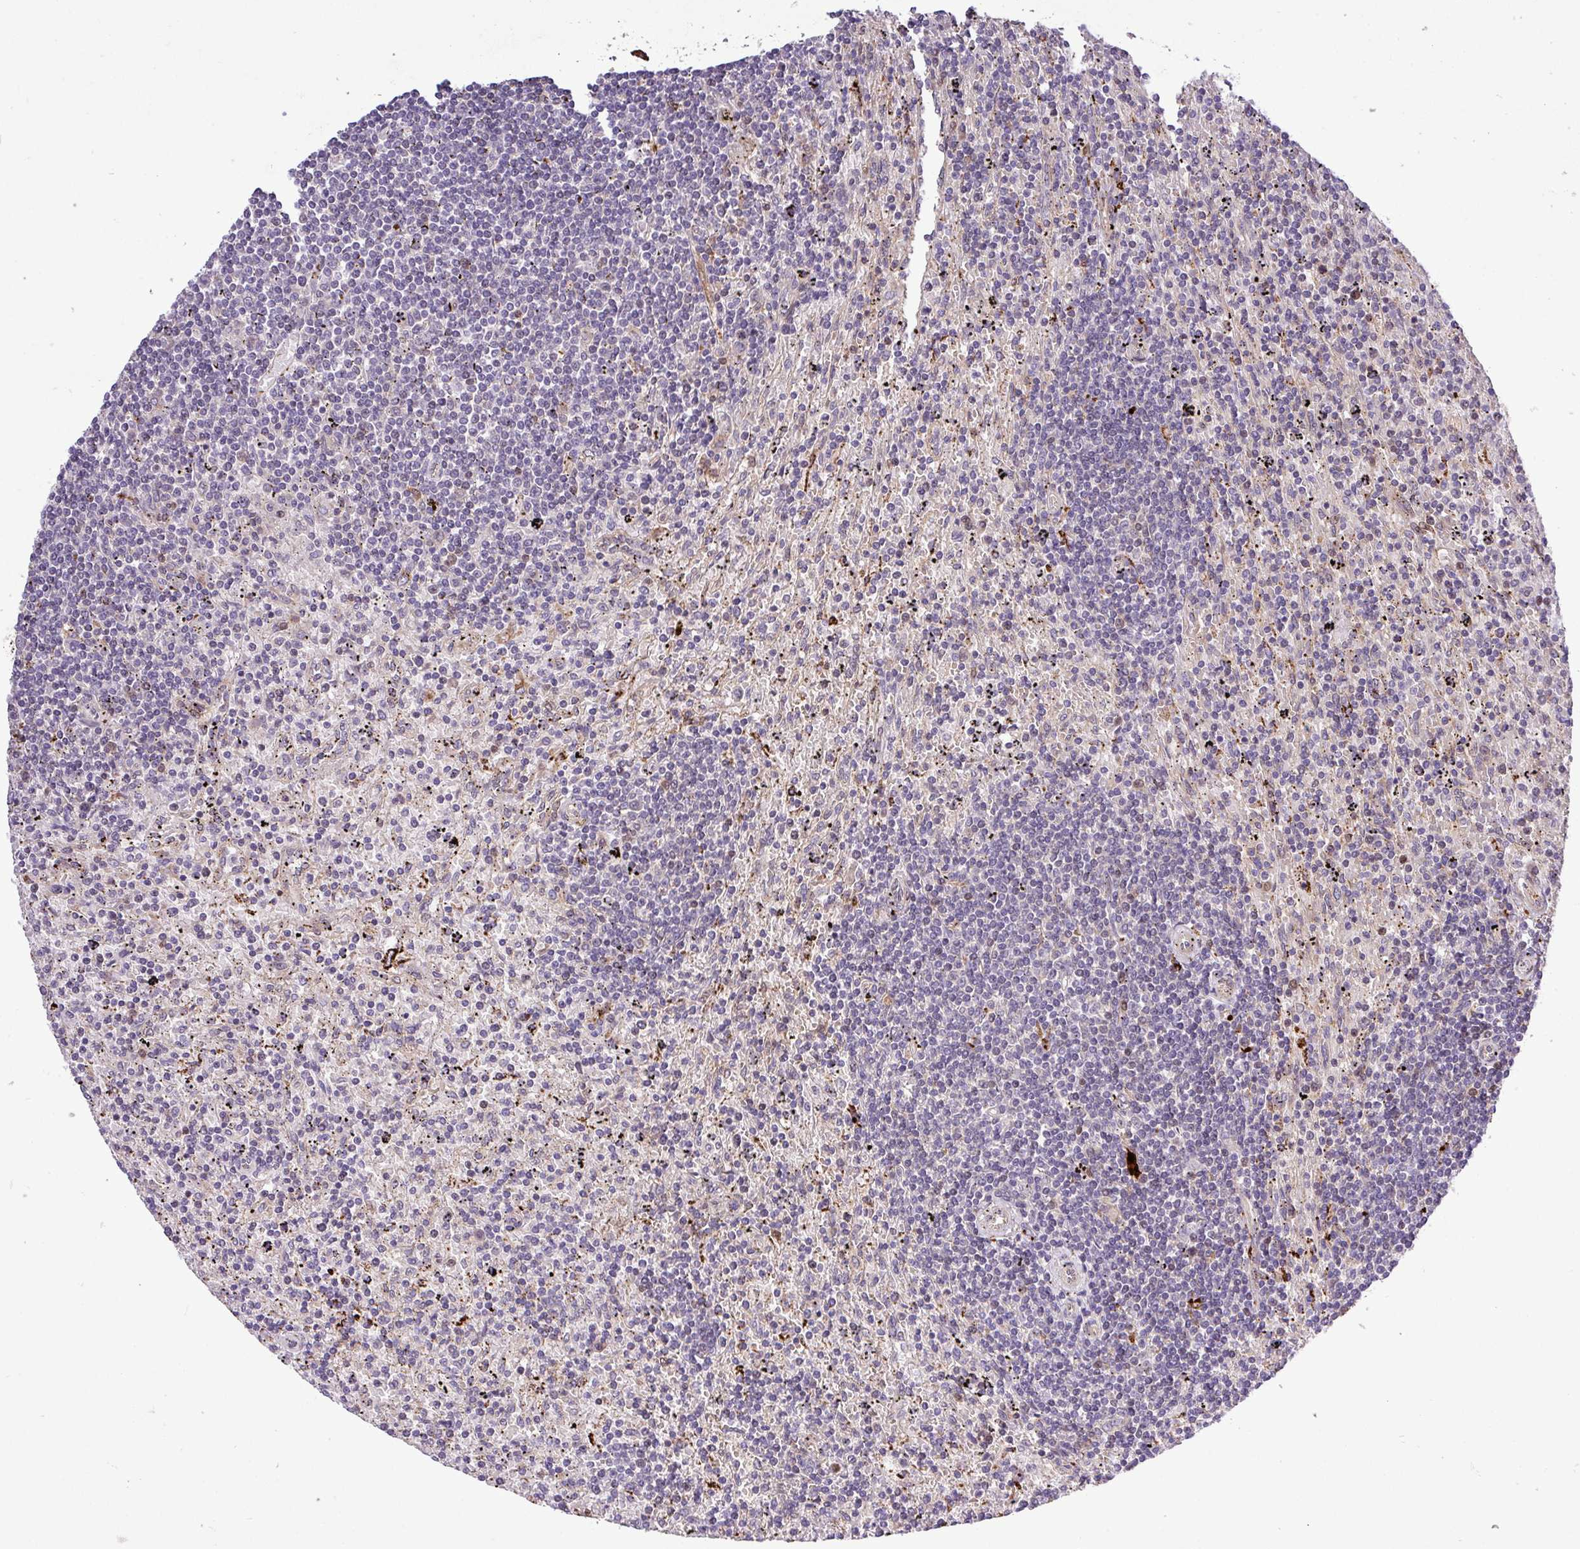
{"staining": {"intensity": "negative", "quantity": "none", "location": "none"}, "tissue": "lymphoma", "cell_type": "Tumor cells", "image_type": "cancer", "snomed": [{"axis": "morphology", "description": "Malignant lymphoma, non-Hodgkin's type, Low grade"}, {"axis": "topography", "description": "Spleen"}], "caption": "Malignant lymphoma, non-Hodgkin's type (low-grade) was stained to show a protein in brown. There is no significant positivity in tumor cells. Nuclei are stained in blue.", "gene": "CARHSP1", "patient": {"sex": "male", "age": 76}}